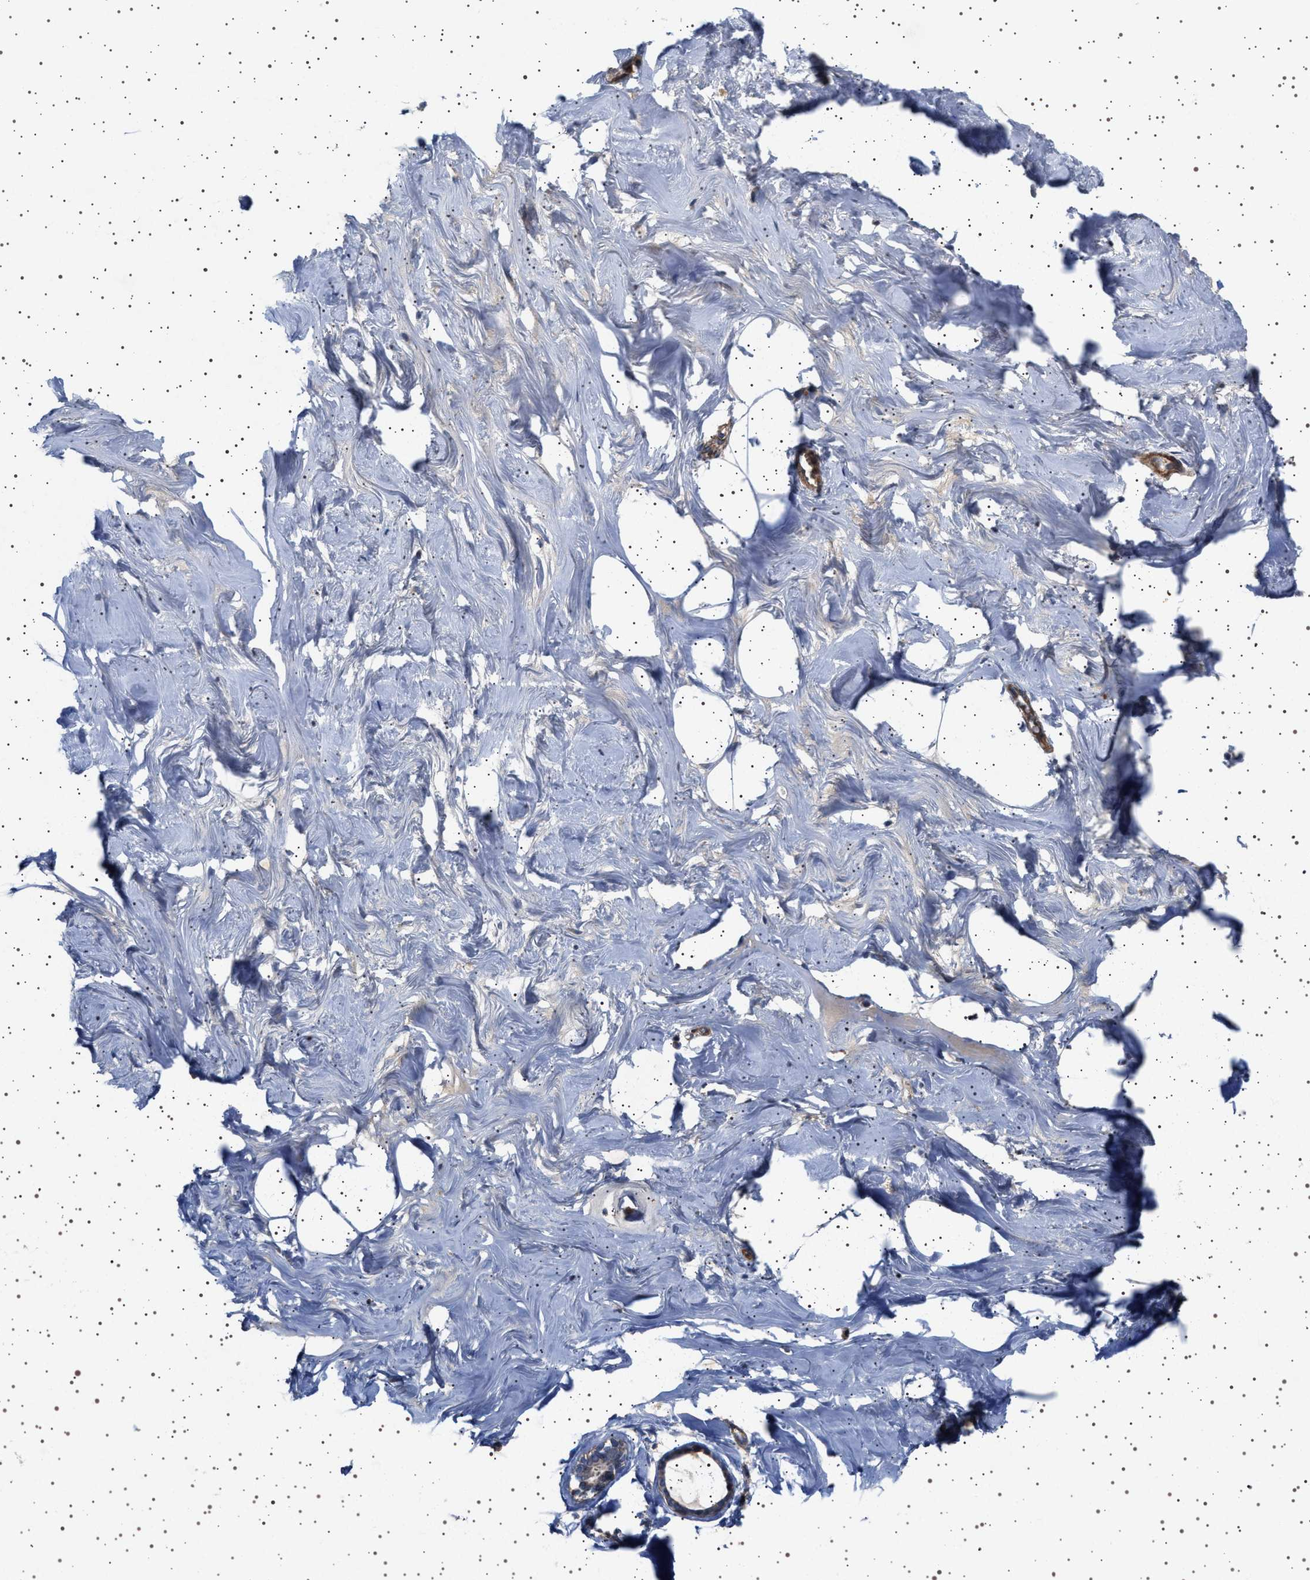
{"staining": {"intensity": "weak", "quantity": ">75%", "location": "cytoplasmic/membranous"}, "tissue": "adipose tissue", "cell_type": "Adipocytes", "image_type": "normal", "snomed": [{"axis": "morphology", "description": "Normal tissue, NOS"}, {"axis": "morphology", "description": "Fibrosis, NOS"}, {"axis": "topography", "description": "Breast"}, {"axis": "topography", "description": "Adipose tissue"}], "caption": "This histopathology image displays immunohistochemistry (IHC) staining of unremarkable human adipose tissue, with low weak cytoplasmic/membranous expression in approximately >75% of adipocytes.", "gene": "GUCY1B1", "patient": {"sex": "female", "age": 39}}